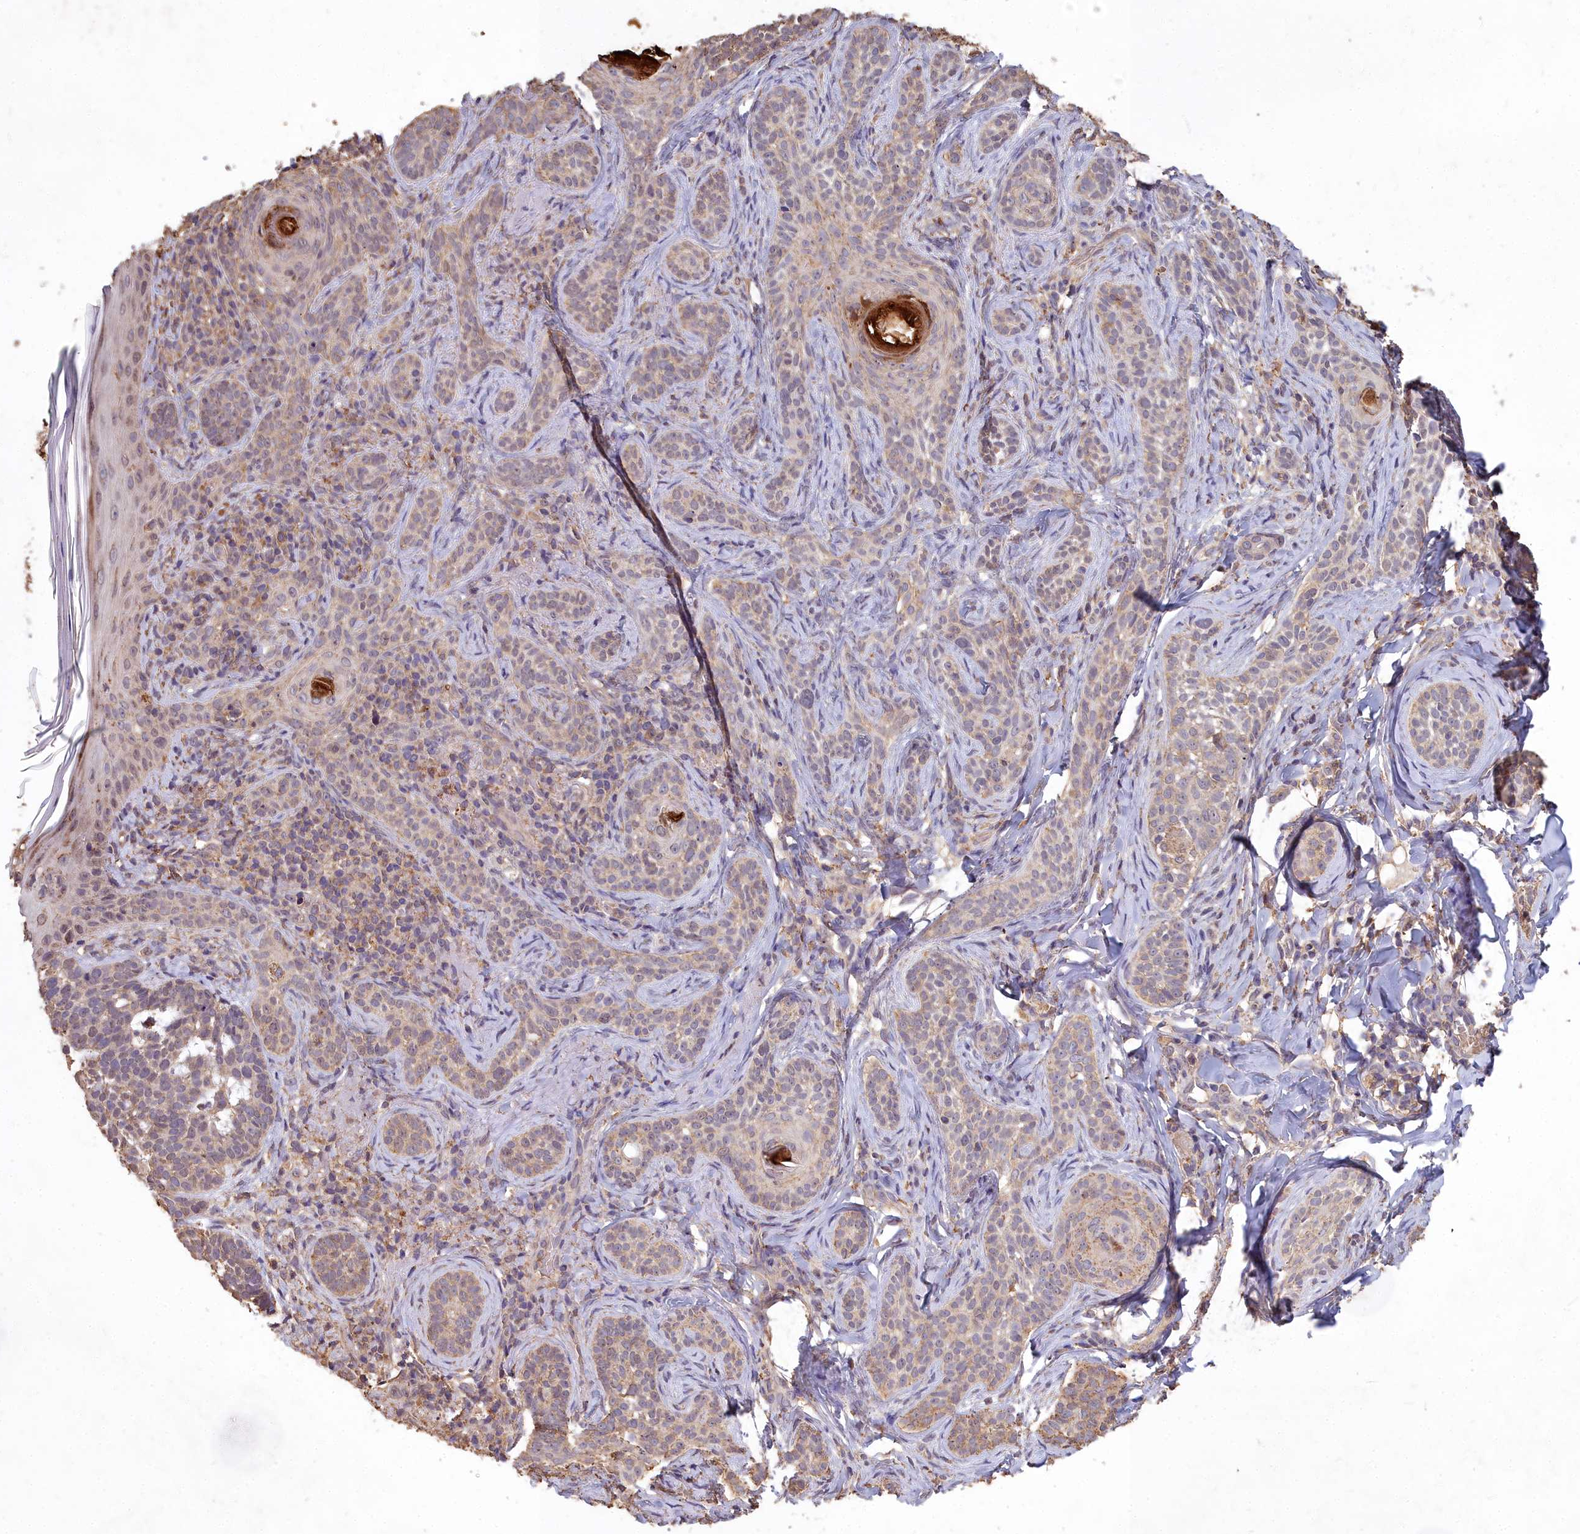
{"staining": {"intensity": "weak", "quantity": "25%-75%", "location": "cytoplasmic/membranous"}, "tissue": "skin cancer", "cell_type": "Tumor cells", "image_type": "cancer", "snomed": [{"axis": "morphology", "description": "Basal cell carcinoma"}, {"axis": "topography", "description": "Skin"}], "caption": "Brown immunohistochemical staining in human skin cancer demonstrates weak cytoplasmic/membranous expression in approximately 25%-75% of tumor cells. The staining was performed using DAB (3,3'-diaminobenzidine) to visualize the protein expression in brown, while the nuclei were stained in blue with hematoxylin (Magnification: 20x).", "gene": "CEMIP2", "patient": {"sex": "male", "age": 71}}